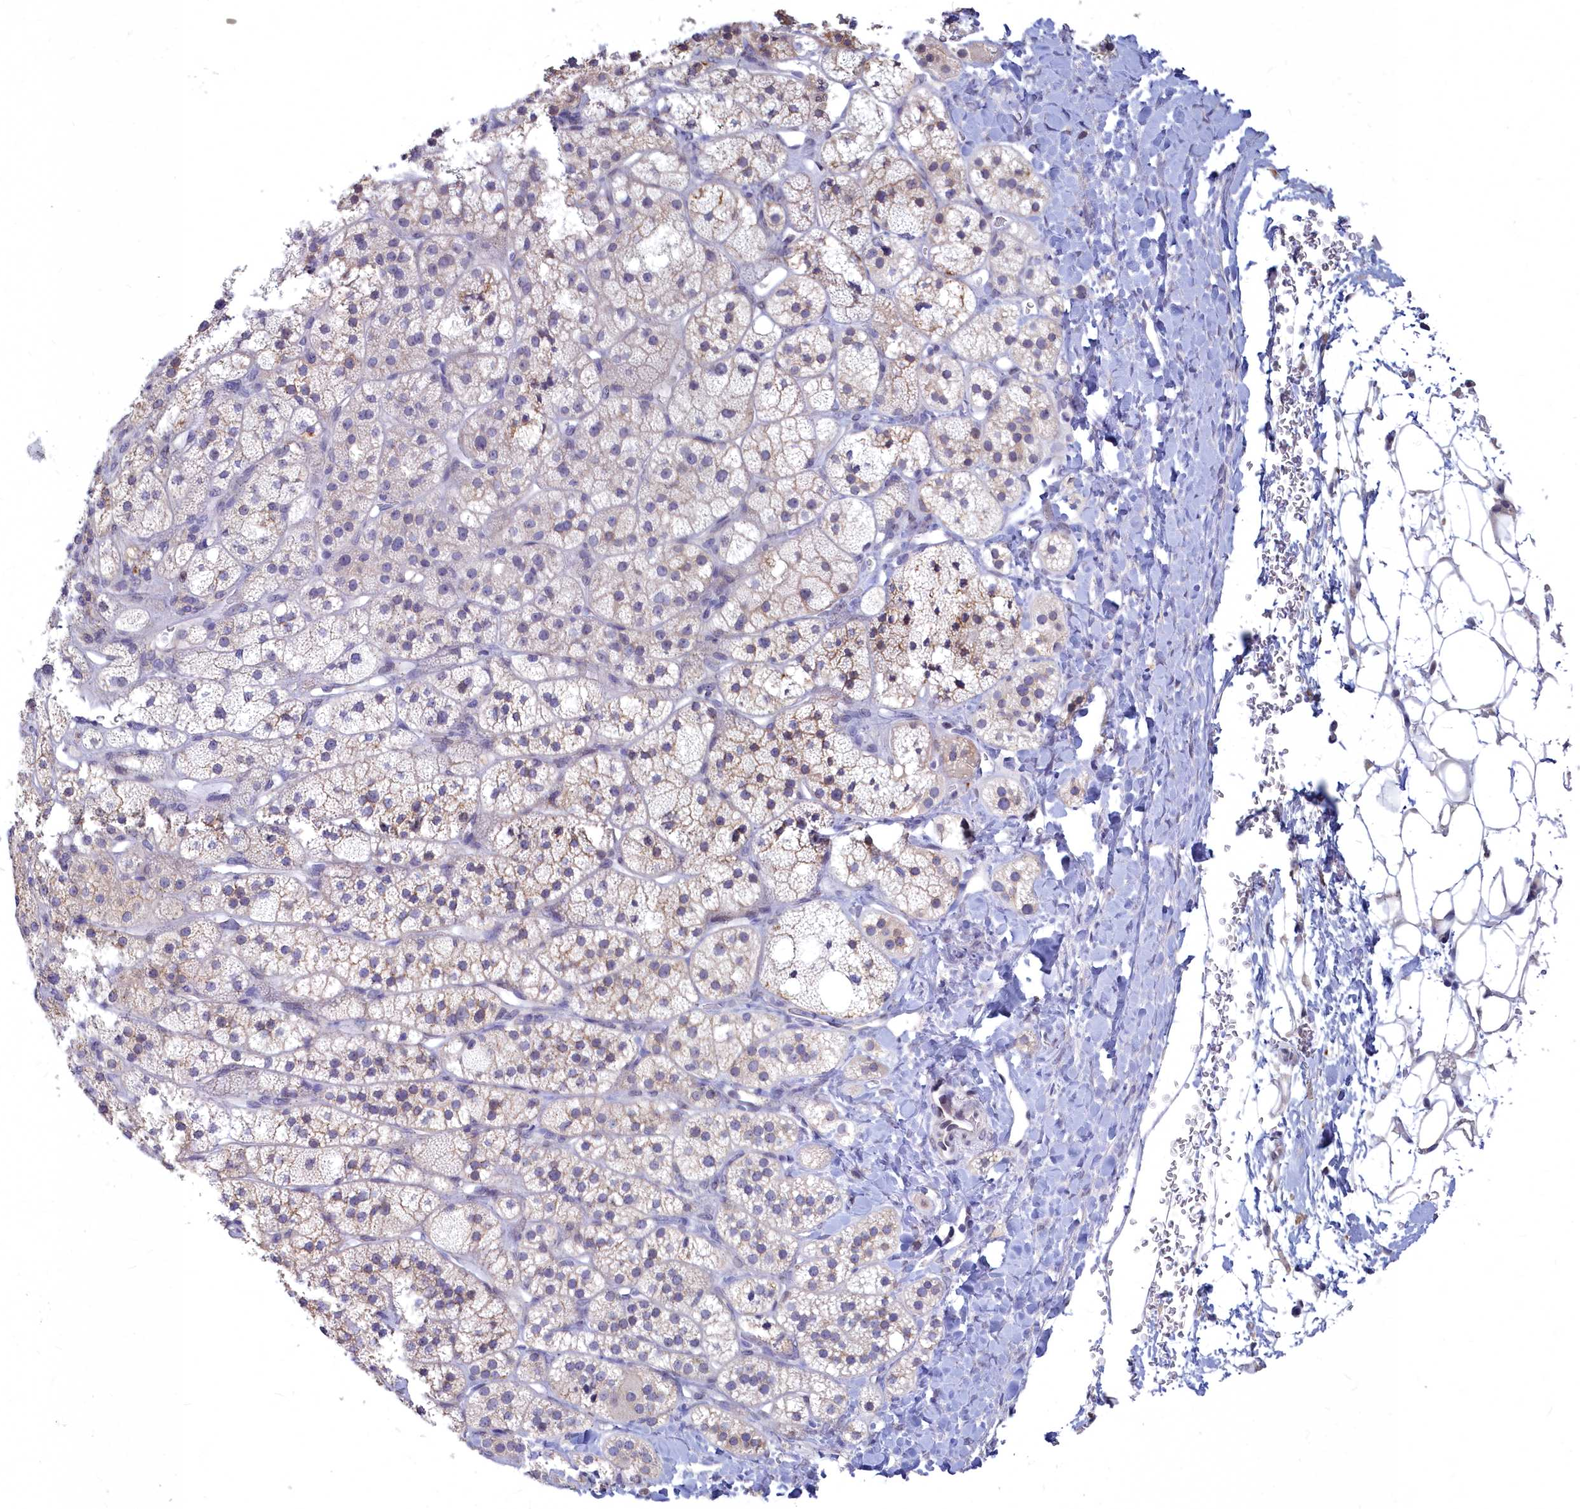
{"staining": {"intensity": "weak", "quantity": "25%-75%", "location": "cytoplasmic/membranous"}, "tissue": "adrenal gland", "cell_type": "Glandular cells", "image_type": "normal", "snomed": [{"axis": "morphology", "description": "Normal tissue, NOS"}, {"axis": "topography", "description": "Adrenal gland"}], "caption": "Normal adrenal gland was stained to show a protein in brown. There is low levels of weak cytoplasmic/membranous staining in approximately 25%-75% of glandular cells. Using DAB (3,3'-diaminobenzidine) (brown) and hematoxylin (blue) stains, captured at high magnification using brightfield microscopy.", "gene": "NOXA1", "patient": {"sex": "male", "age": 61}}